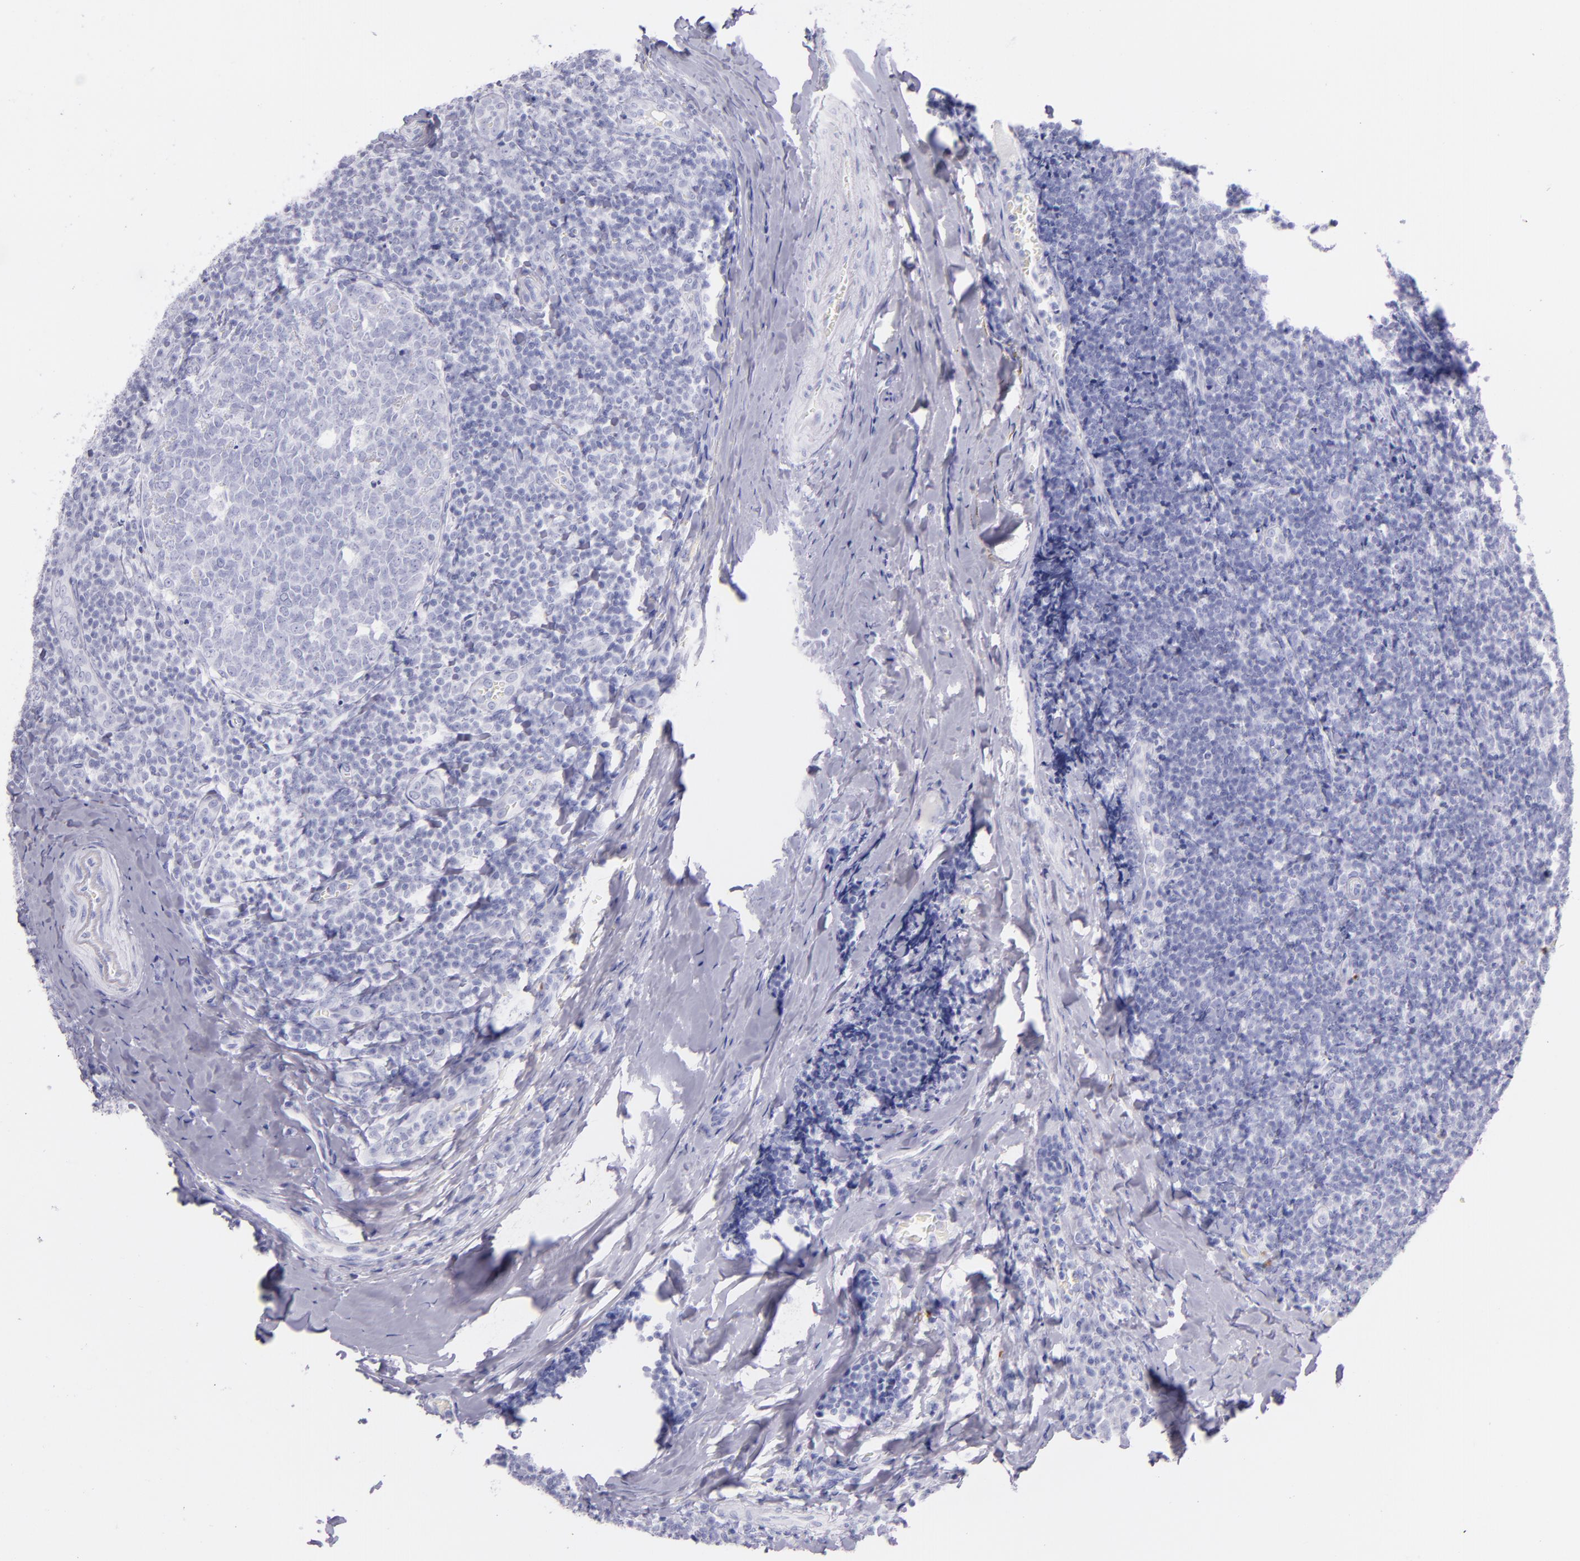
{"staining": {"intensity": "negative", "quantity": "none", "location": "none"}, "tissue": "tonsil", "cell_type": "Germinal center cells", "image_type": "normal", "snomed": [{"axis": "morphology", "description": "Normal tissue, NOS"}, {"axis": "topography", "description": "Tonsil"}], "caption": "DAB (3,3'-diaminobenzidine) immunohistochemical staining of benign tonsil demonstrates no significant positivity in germinal center cells.", "gene": "SFTPA2", "patient": {"sex": "male", "age": 31}}